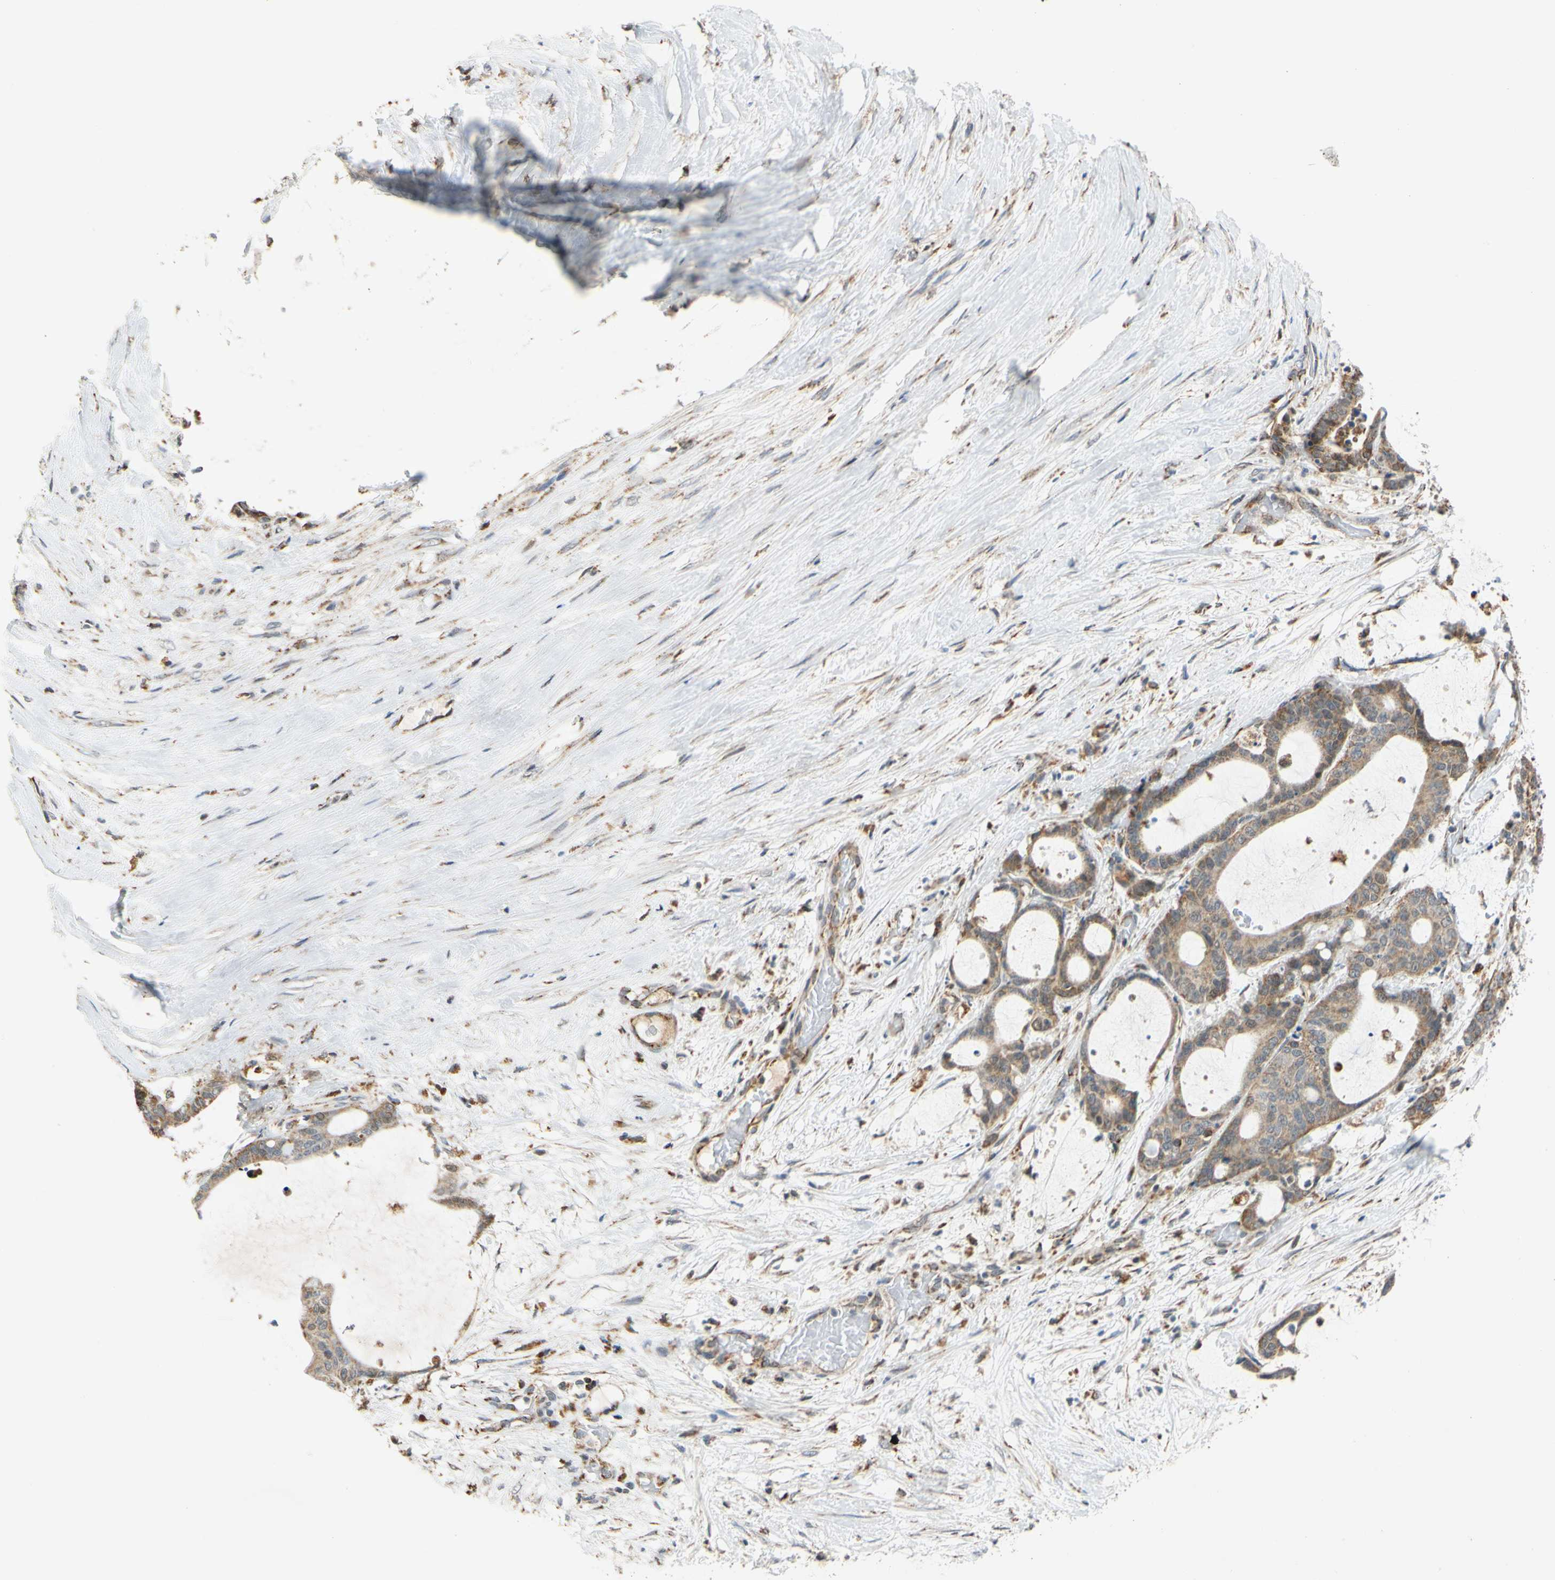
{"staining": {"intensity": "moderate", "quantity": ">75%", "location": "cytoplasmic/membranous"}, "tissue": "liver cancer", "cell_type": "Tumor cells", "image_type": "cancer", "snomed": [{"axis": "morphology", "description": "Cholangiocarcinoma"}, {"axis": "topography", "description": "Liver"}], "caption": "A photomicrograph of human liver cancer (cholangiocarcinoma) stained for a protein displays moderate cytoplasmic/membranous brown staining in tumor cells. Immunohistochemistry stains the protein of interest in brown and the nuclei are stained blue.", "gene": "SFXN3", "patient": {"sex": "female", "age": 73}}